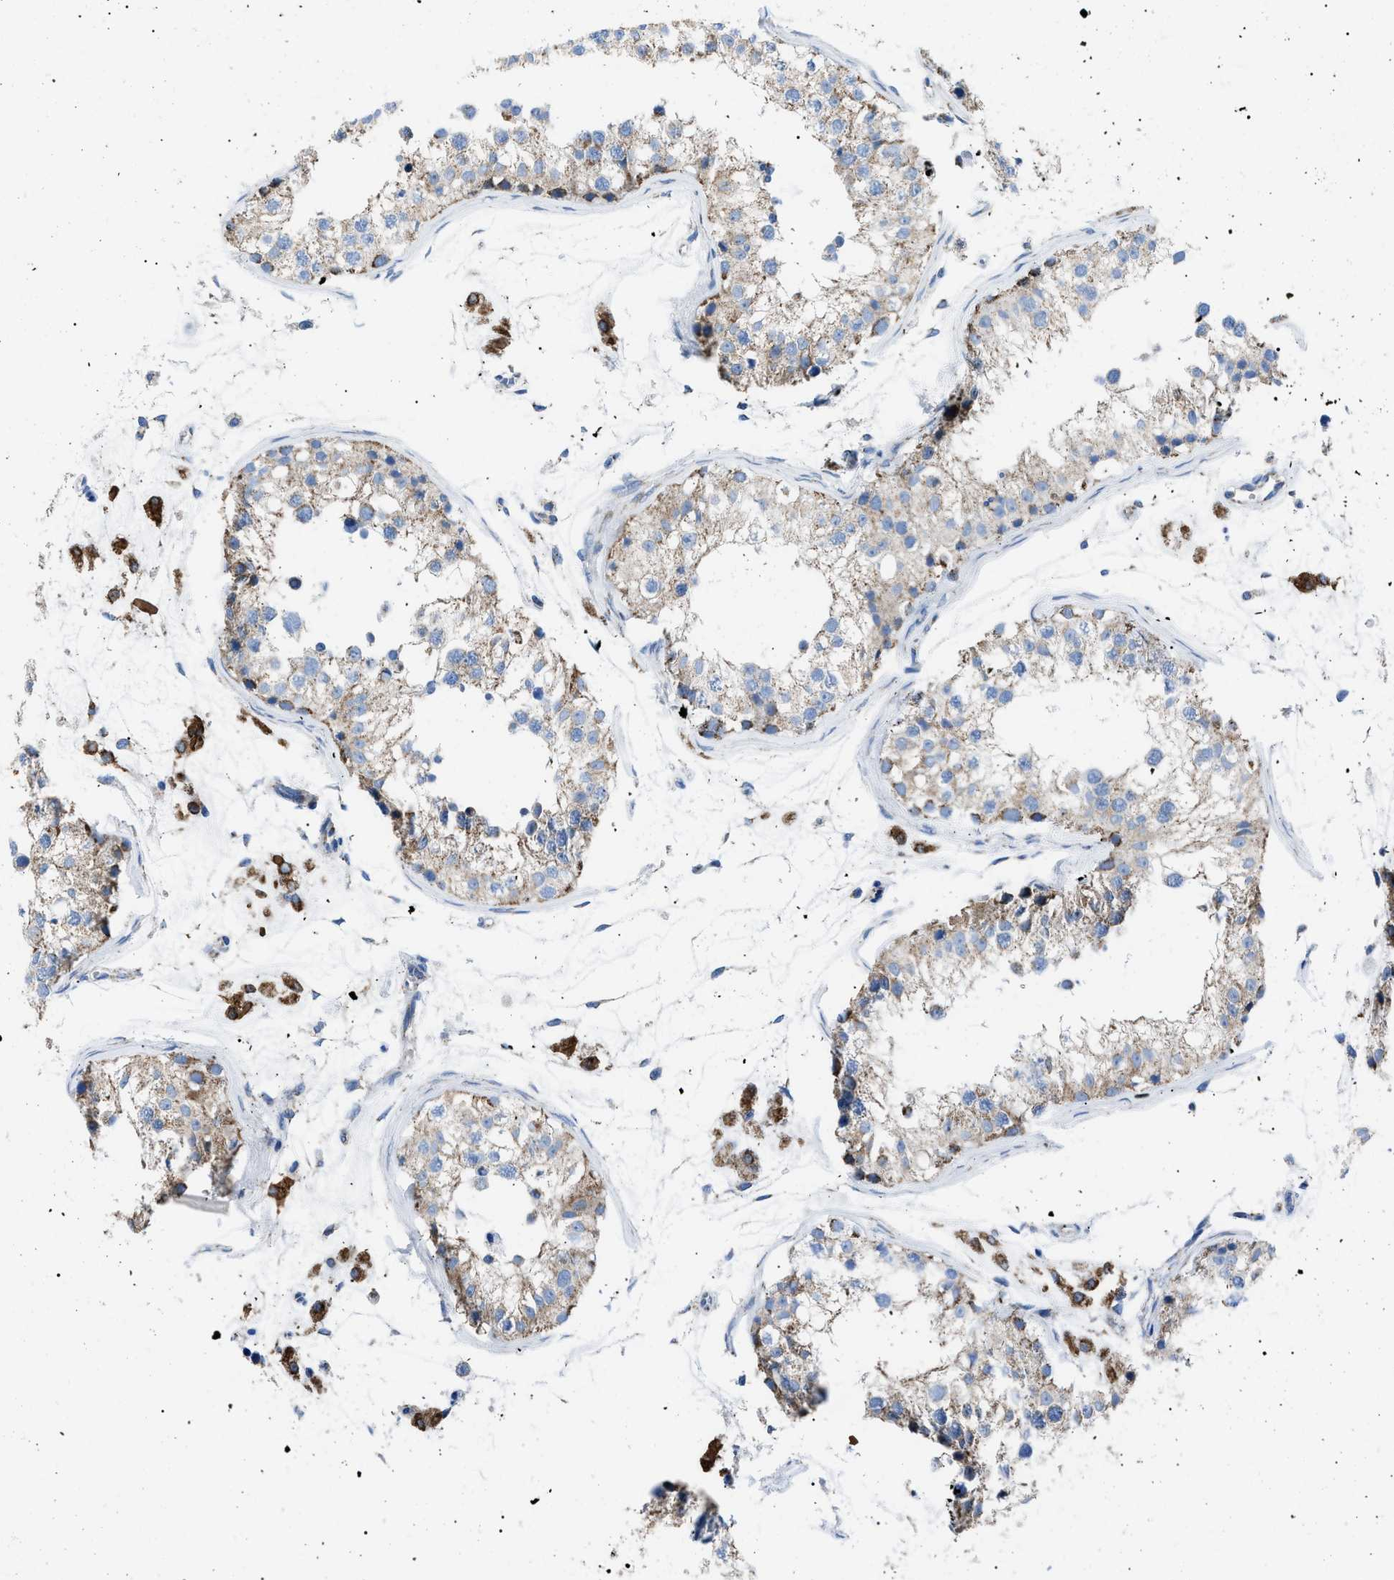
{"staining": {"intensity": "moderate", "quantity": "<25%", "location": "cytoplasmic/membranous"}, "tissue": "testis", "cell_type": "Cells in seminiferous ducts", "image_type": "normal", "snomed": [{"axis": "morphology", "description": "Normal tissue, NOS"}, {"axis": "morphology", "description": "Adenocarcinoma, metastatic, NOS"}, {"axis": "topography", "description": "Testis"}], "caption": "The photomicrograph shows staining of benign testis, revealing moderate cytoplasmic/membranous protein positivity (brown color) within cells in seminiferous ducts. (IHC, brightfield microscopy, high magnification).", "gene": "PHB2", "patient": {"sex": "male", "age": 26}}